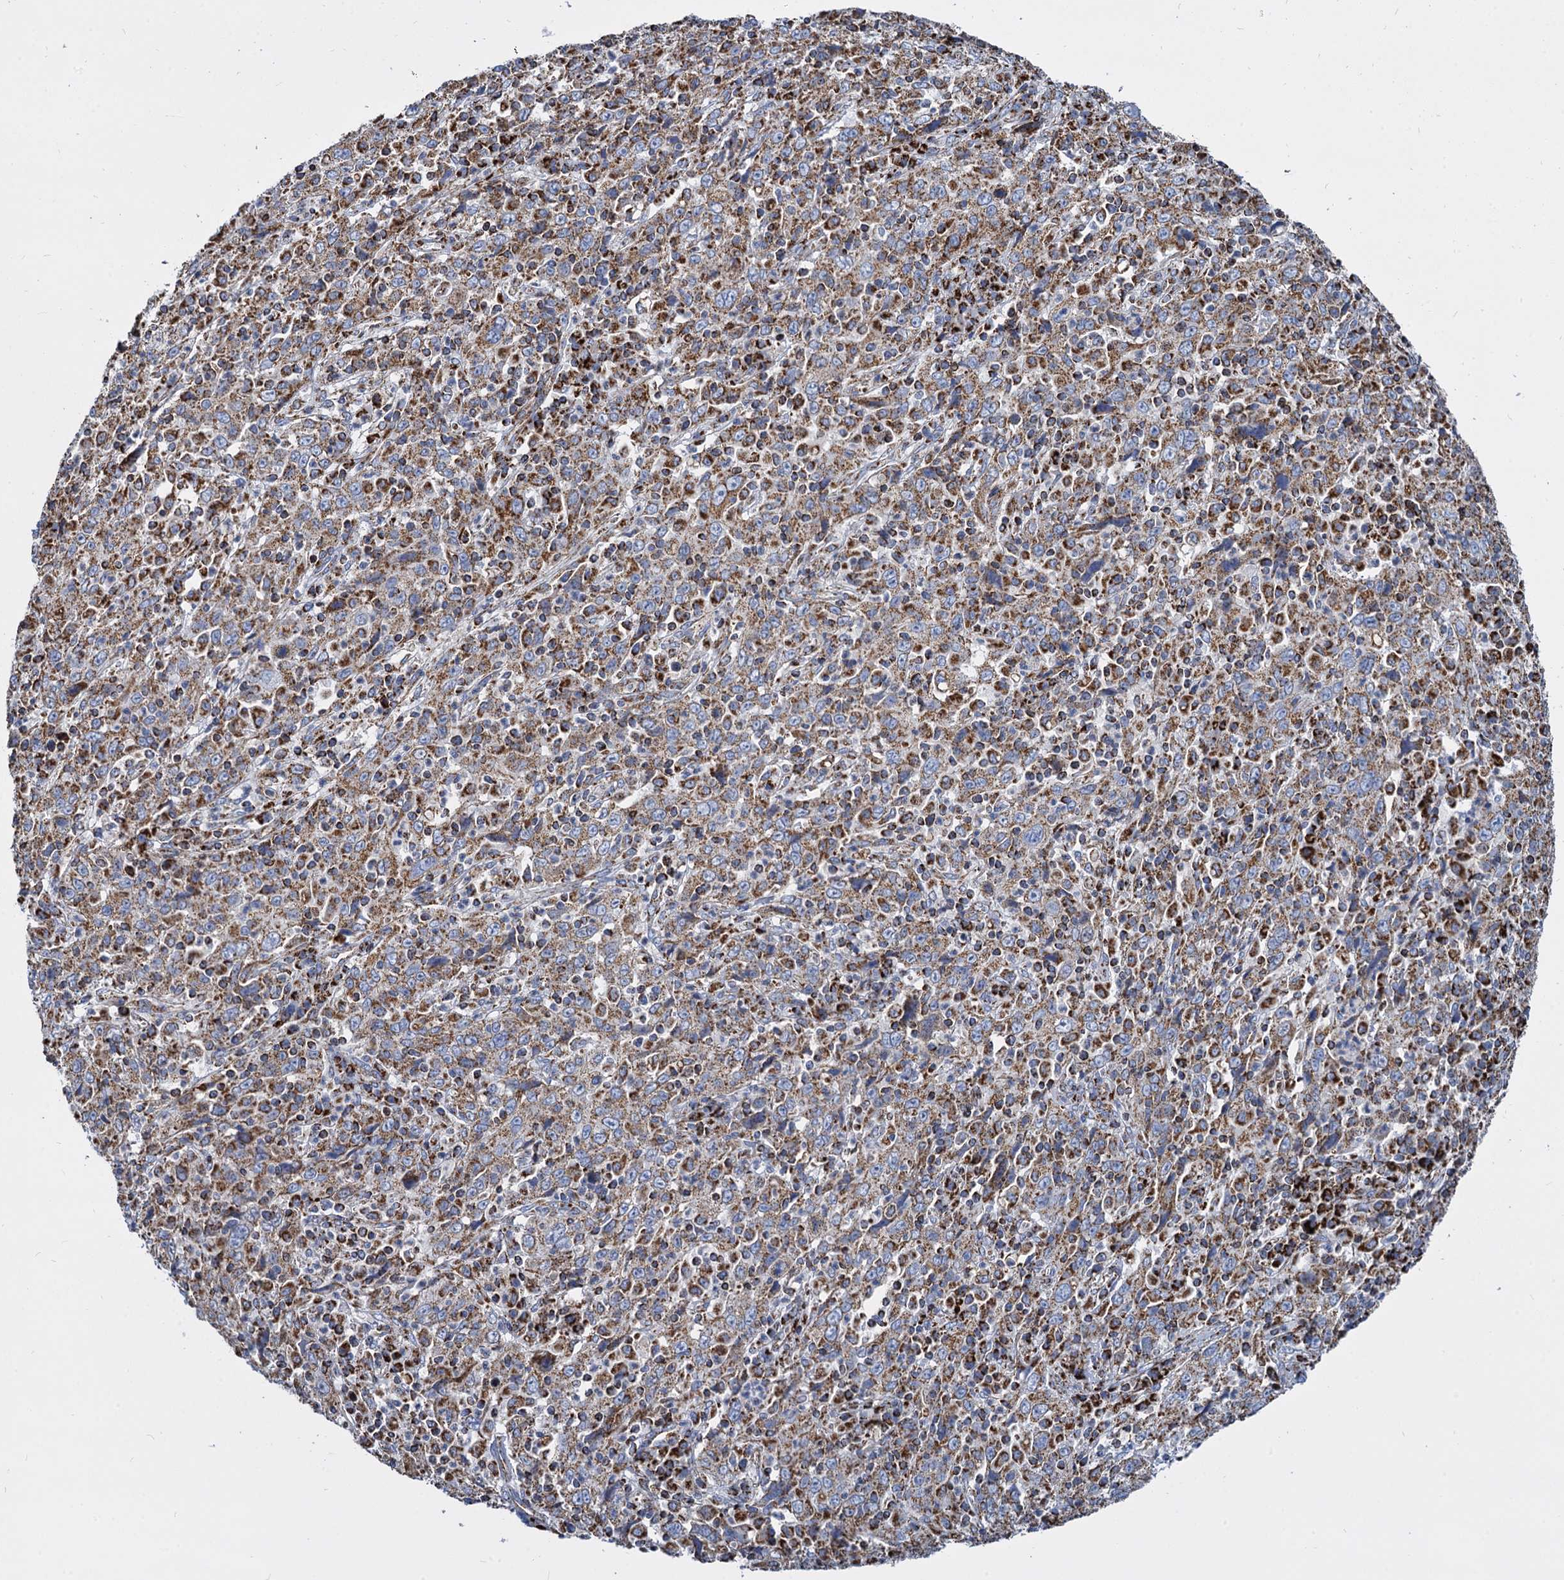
{"staining": {"intensity": "moderate", "quantity": ">75%", "location": "cytoplasmic/membranous"}, "tissue": "cervical cancer", "cell_type": "Tumor cells", "image_type": "cancer", "snomed": [{"axis": "morphology", "description": "Squamous cell carcinoma, NOS"}, {"axis": "topography", "description": "Cervix"}], "caption": "This photomicrograph displays IHC staining of cervical squamous cell carcinoma, with medium moderate cytoplasmic/membranous staining in approximately >75% of tumor cells.", "gene": "TIMM10", "patient": {"sex": "female", "age": 46}}